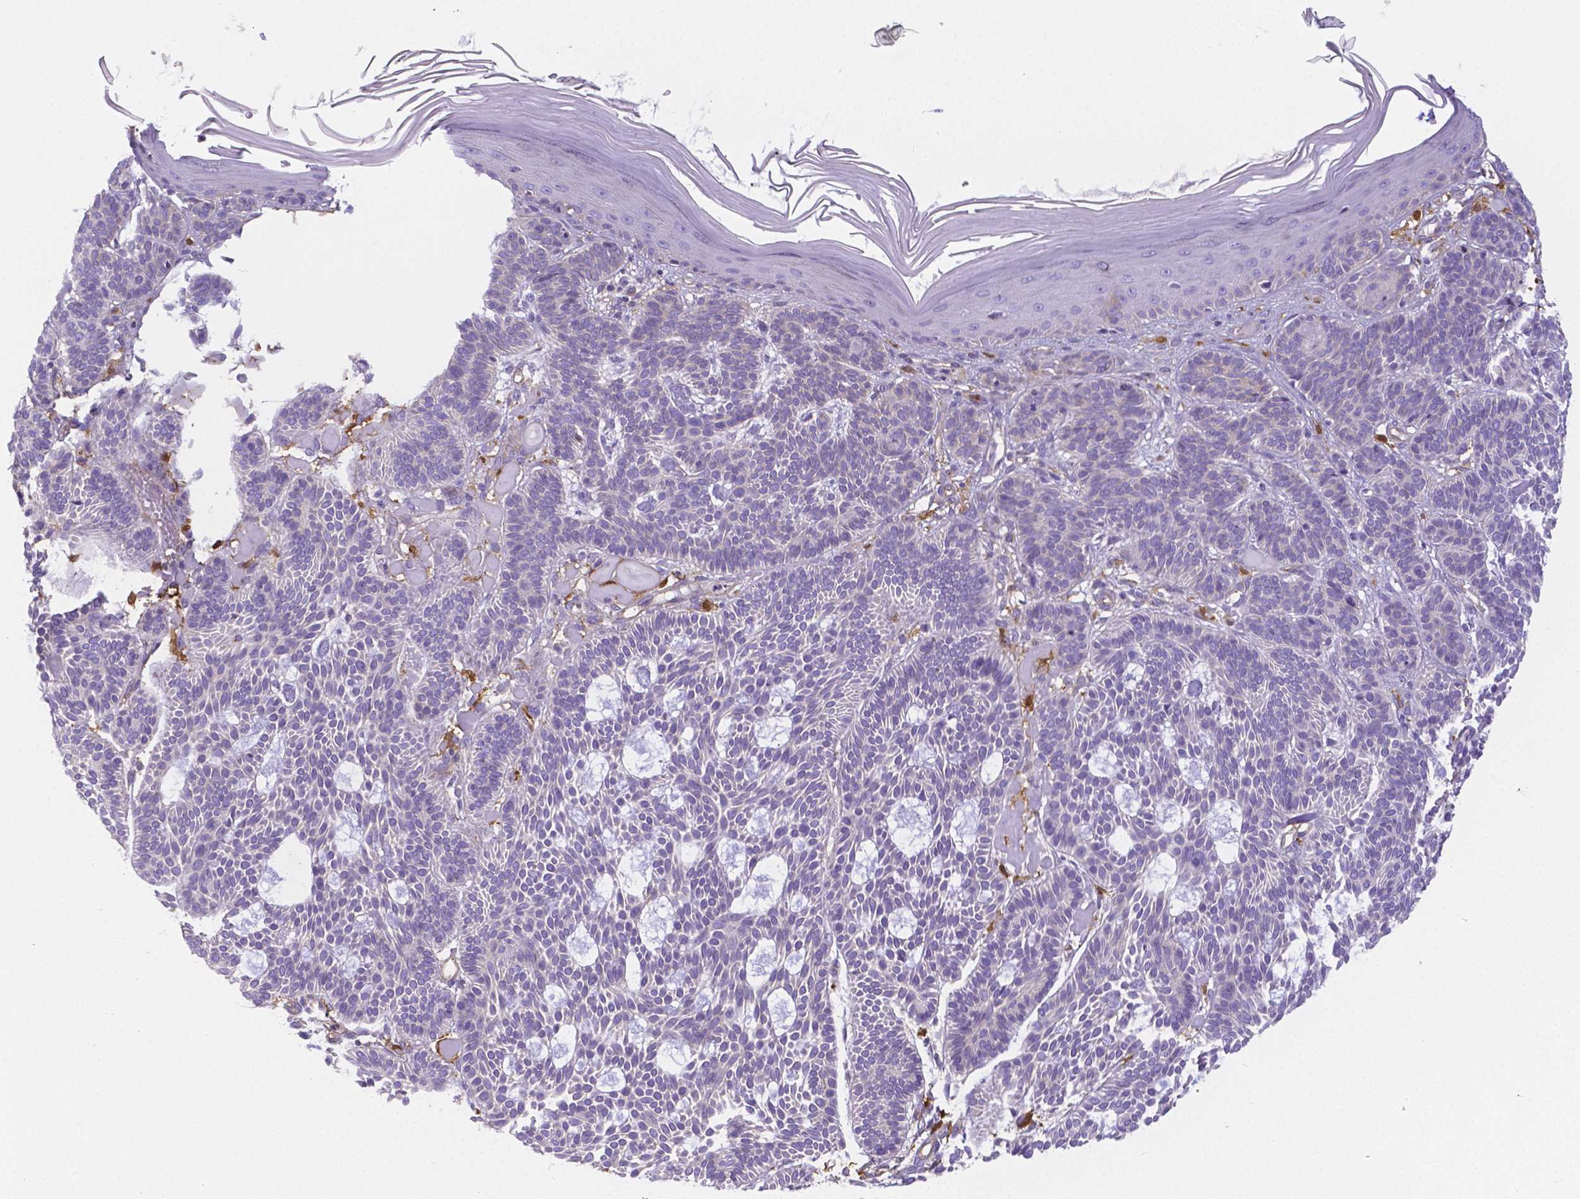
{"staining": {"intensity": "negative", "quantity": "none", "location": "none"}, "tissue": "skin cancer", "cell_type": "Tumor cells", "image_type": "cancer", "snomed": [{"axis": "morphology", "description": "Basal cell carcinoma"}, {"axis": "topography", "description": "Skin"}], "caption": "Tumor cells show no significant protein staining in skin basal cell carcinoma.", "gene": "CRMP1", "patient": {"sex": "male", "age": 85}}